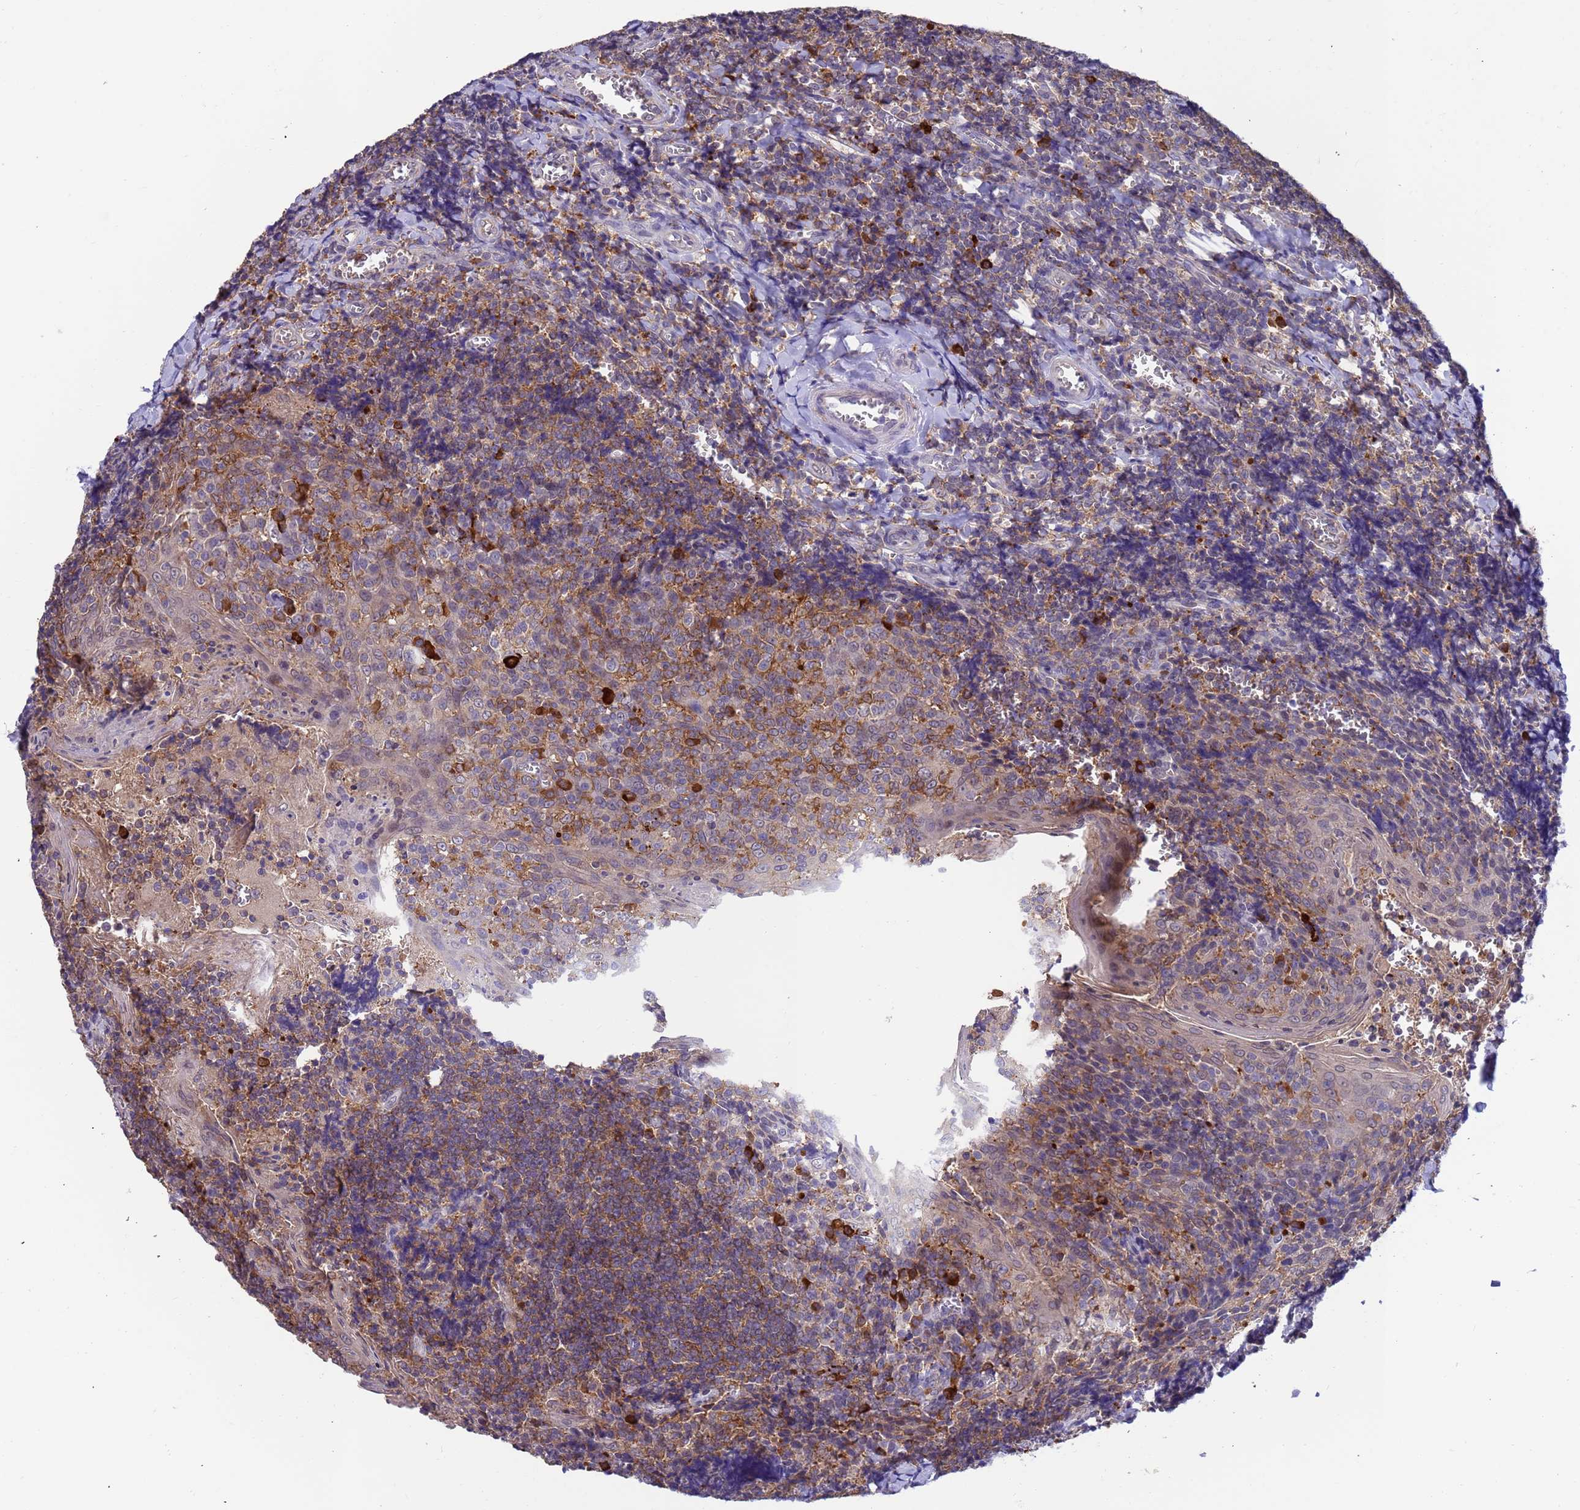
{"staining": {"intensity": "moderate", "quantity": "<25%", "location": "cytoplasmic/membranous"}, "tissue": "tonsil", "cell_type": "Germinal center cells", "image_type": "normal", "snomed": [{"axis": "morphology", "description": "Normal tissue, NOS"}, {"axis": "topography", "description": "Tonsil"}], "caption": "DAB immunohistochemical staining of benign human tonsil demonstrates moderate cytoplasmic/membranous protein expression in approximately <25% of germinal center cells.", "gene": "AMPD3", "patient": {"sex": "male", "age": 27}}